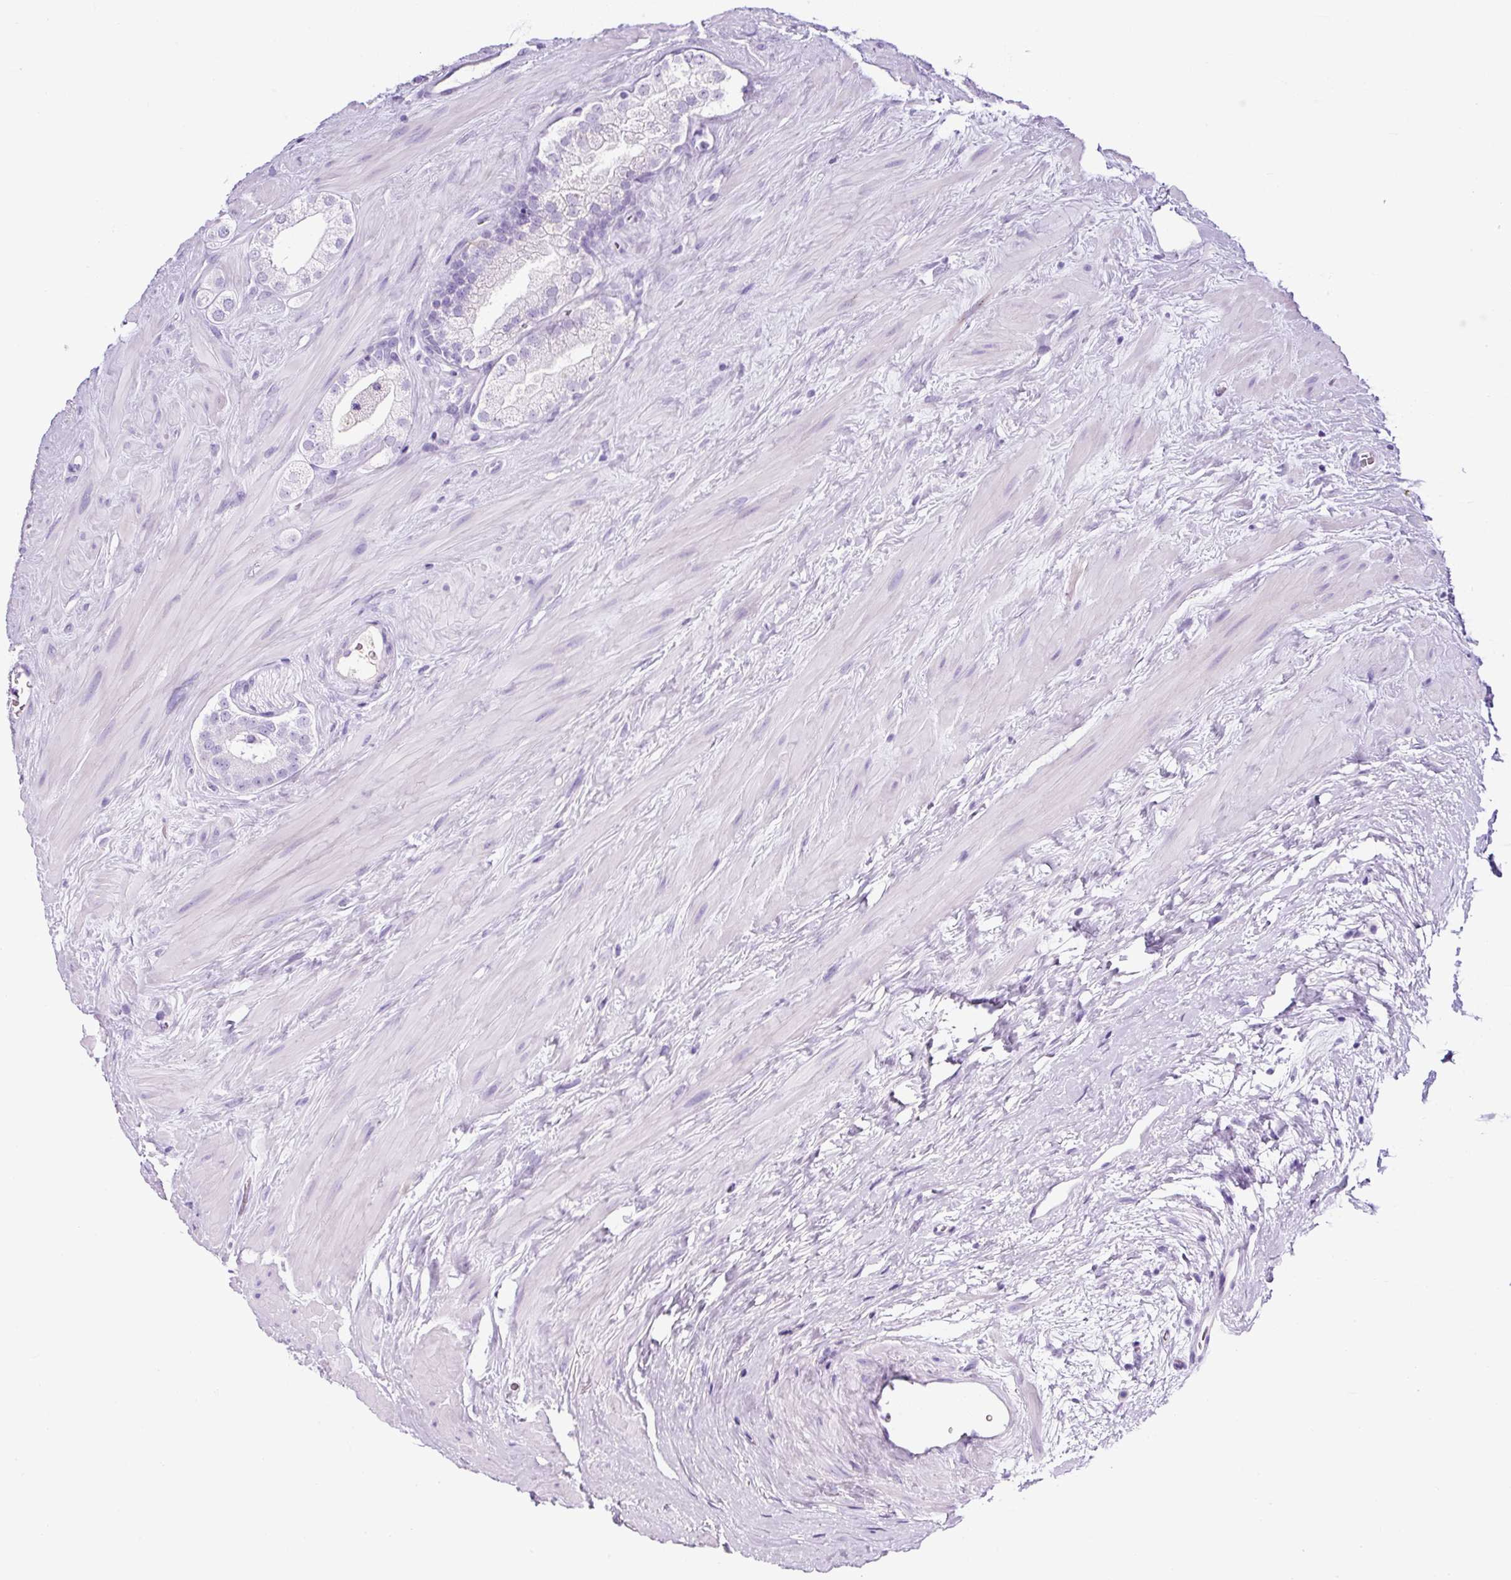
{"staining": {"intensity": "negative", "quantity": "none", "location": "none"}, "tissue": "prostate cancer", "cell_type": "Tumor cells", "image_type": "cancer", "snomed": [{"axis": "morphology", "description": "Adenocarcinoma, High grade"}, {"axis": "topography", "description": "Prostate"}], "caption": "High power microscopy photomicrograph of an immunohistochemistry (IHC) image of high-grade adenocarcinoma (prostate), revealing no significant expression in tumor cells.", "gene": "TMEM200B", "patient": {"sex": "male", "age": 68}}